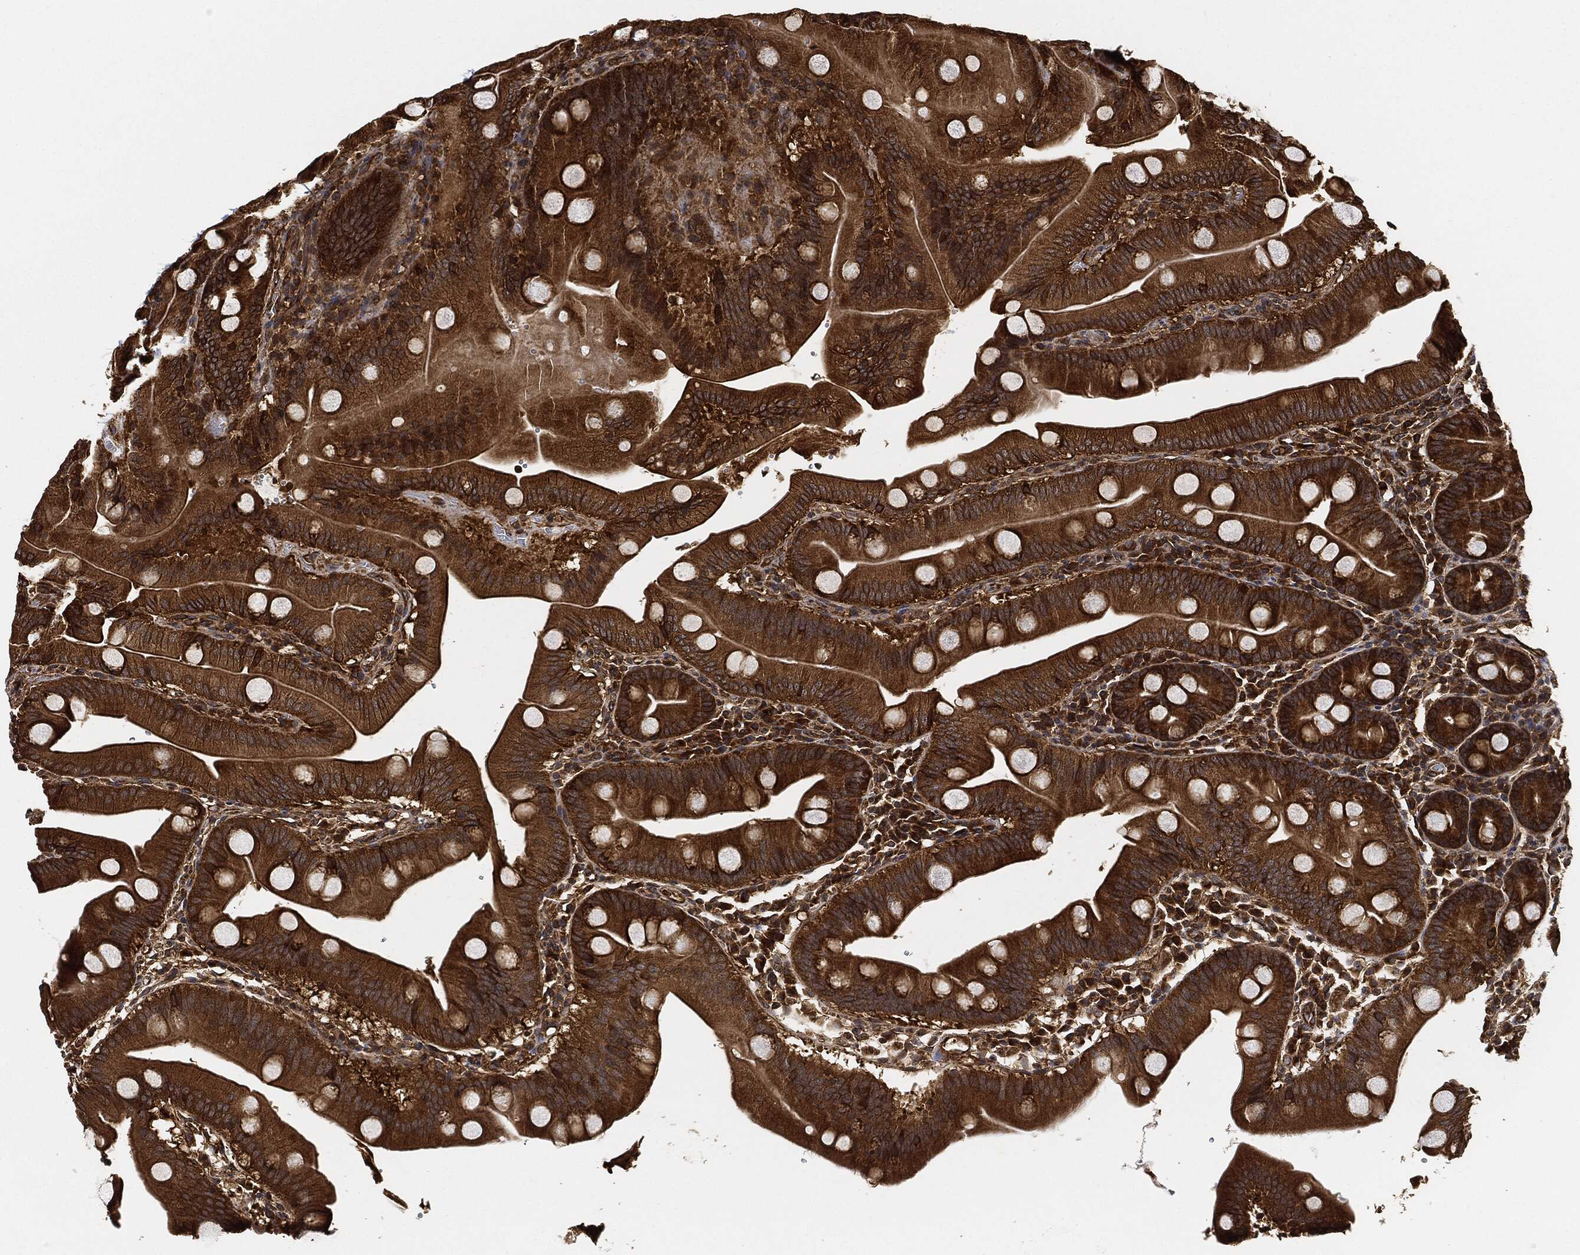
{"staining": {"intensity": "strong", "quantity": ">75%", "location": "cytoplasmic/membranous"}, "tissue": "duodenum", "cell_type": "Glandular cells", "image_type": "normal", "snomed": [{"axis": "morphology", "description": "Normal tissue, NOS"}, {"axis": "topography", "description": "Duodenum"}], "caption": "A high-resolution histopathology image shows IHC staining of benign duodenum, which reveals strong cytoplasmic/membranous expression in about >75% of glandular cells. (DAB (3,3'-diaminobenzidine) = brown stain, brightfield microscopy at high magnification).", "gene": "CEP290", "patient": {"sex": "male", "age": 59}}